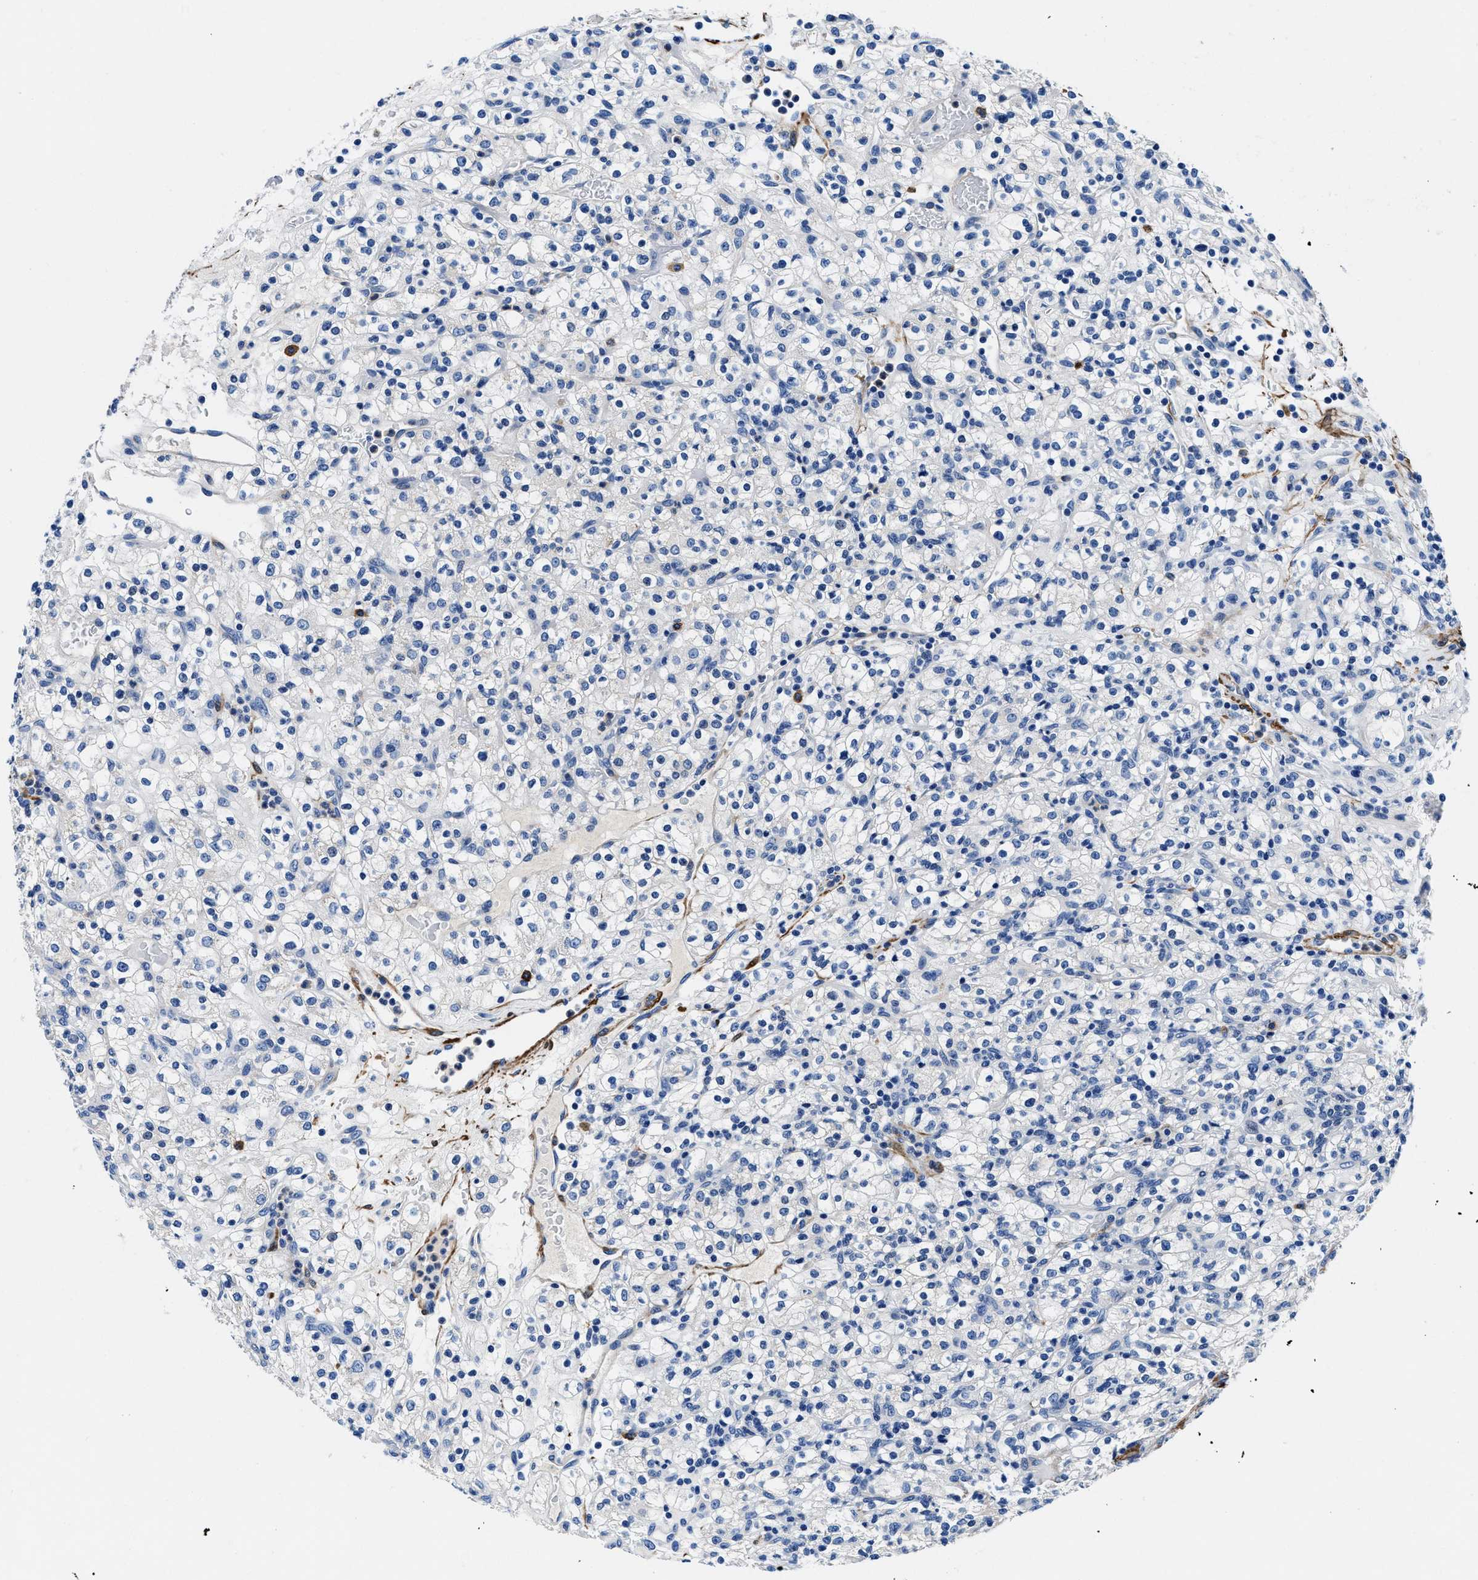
{"staining": {"intensity": "negative", "quantity": "none", "location": "none"}, "tissue": "renal cancer", "cell_type": "Tumor cells", "image_type": "cancer", "snomed": [{"axis": "morphology", "description": "Normal tissue, NOS"}, {"axis": "morphology", "description": "Adenocarcinoma, NOS"}, {"axis": "topography", "description": "Kidney"}], "caption": "Renal cancer stained for a protein using immunohistochemistry shows no expression tumor cells.", "gene": "TEX261", "patient": {"sex": "female", "age": 72}}